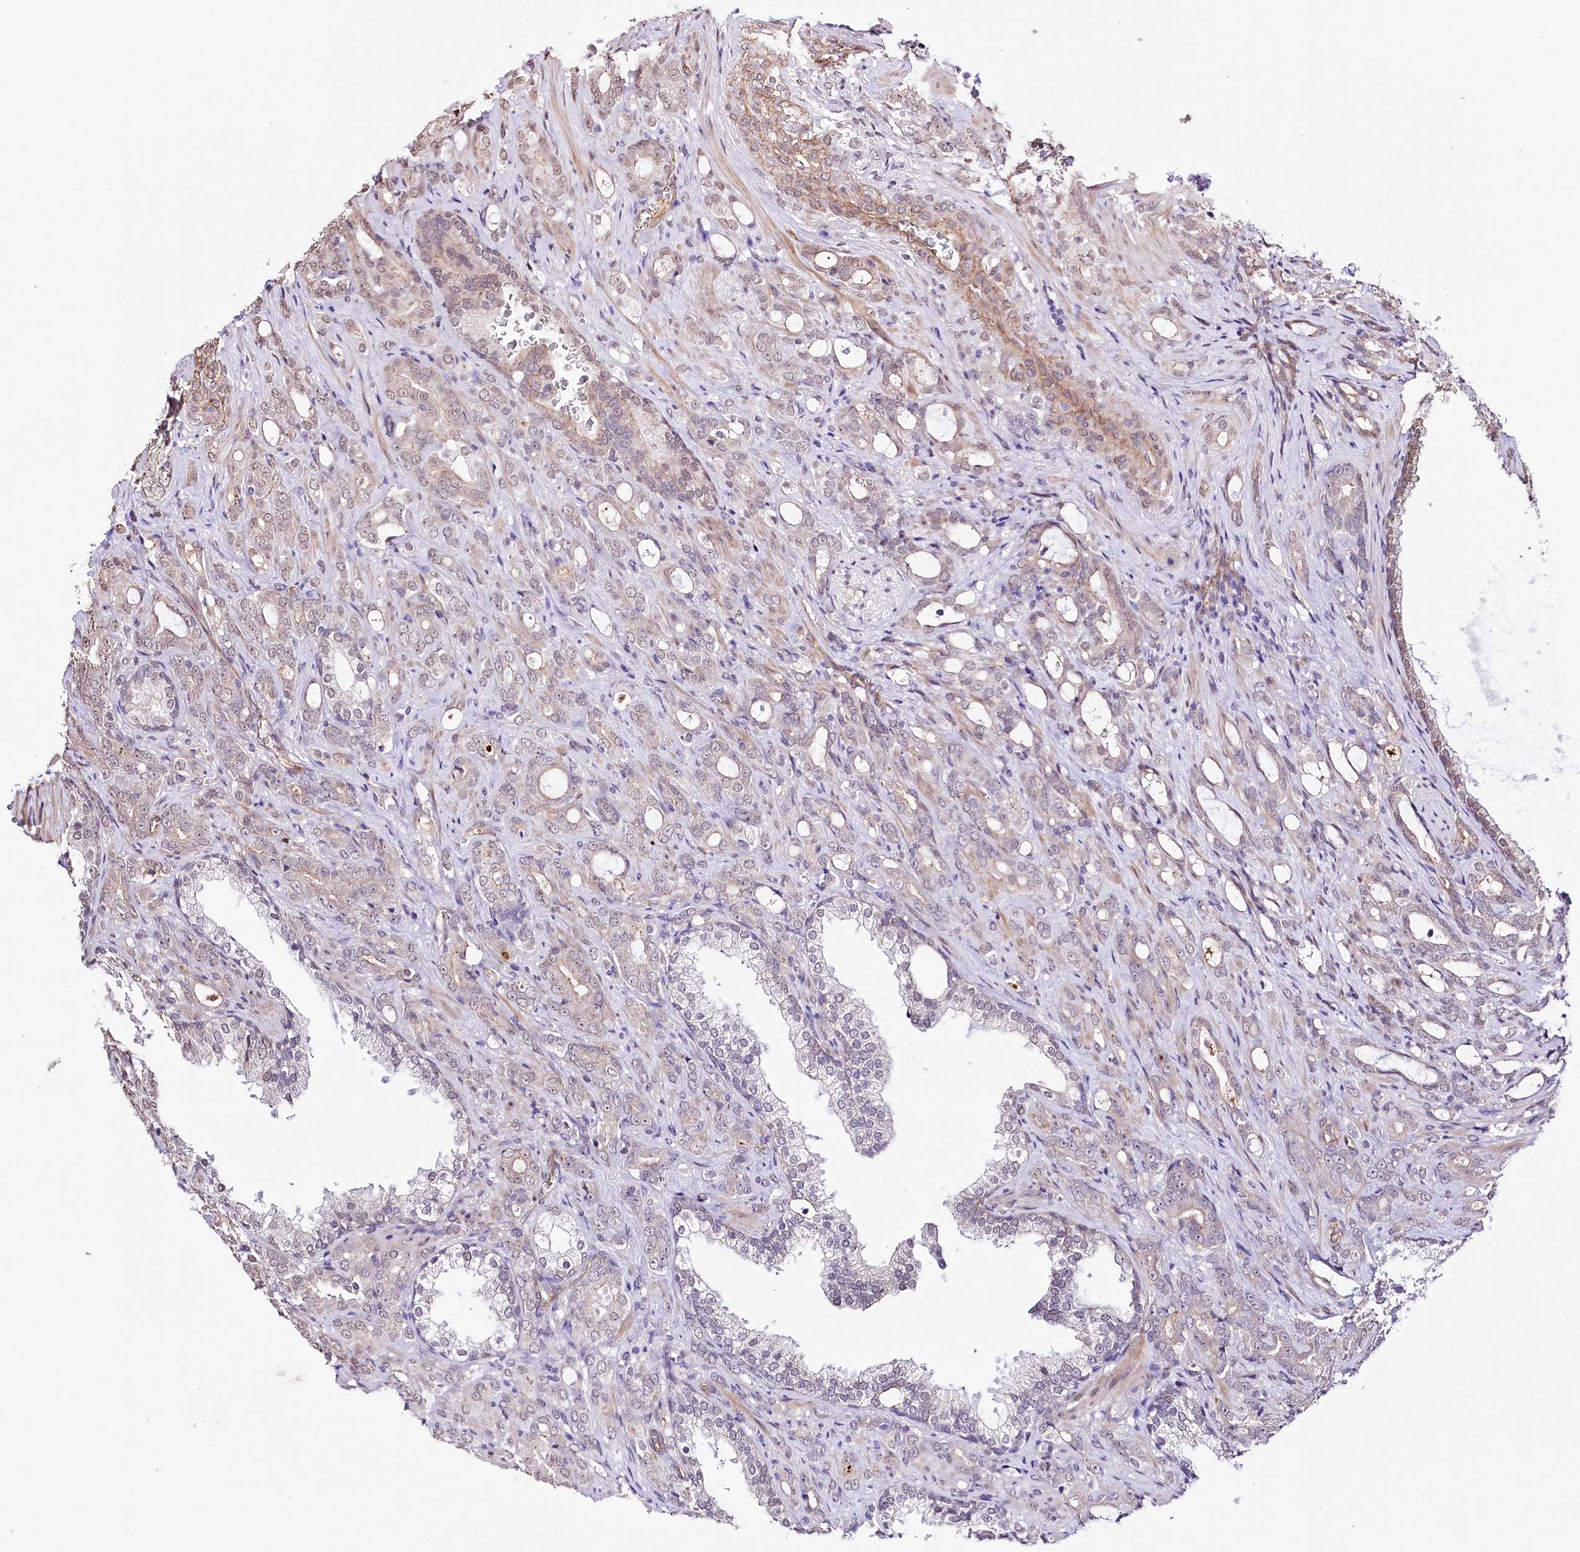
{"staining": {"intensity": "negative", "quantity": "none", "location": "none"}, "tissue": "prostate cancer", "cell_type": "Tumor cells", "image_type": "cancer", "snomed": [{"axis": "morphology", "description": "Adenocarcinoma, High grade"}, {"axis": "topography", "description": "Prostate"}], "caption": "Prostate cancer stained for a protein using immunohistochemistry shows no positivity tumor cells.", "gene": "ST7", "patient": {"sex": "male", "age": 72}}